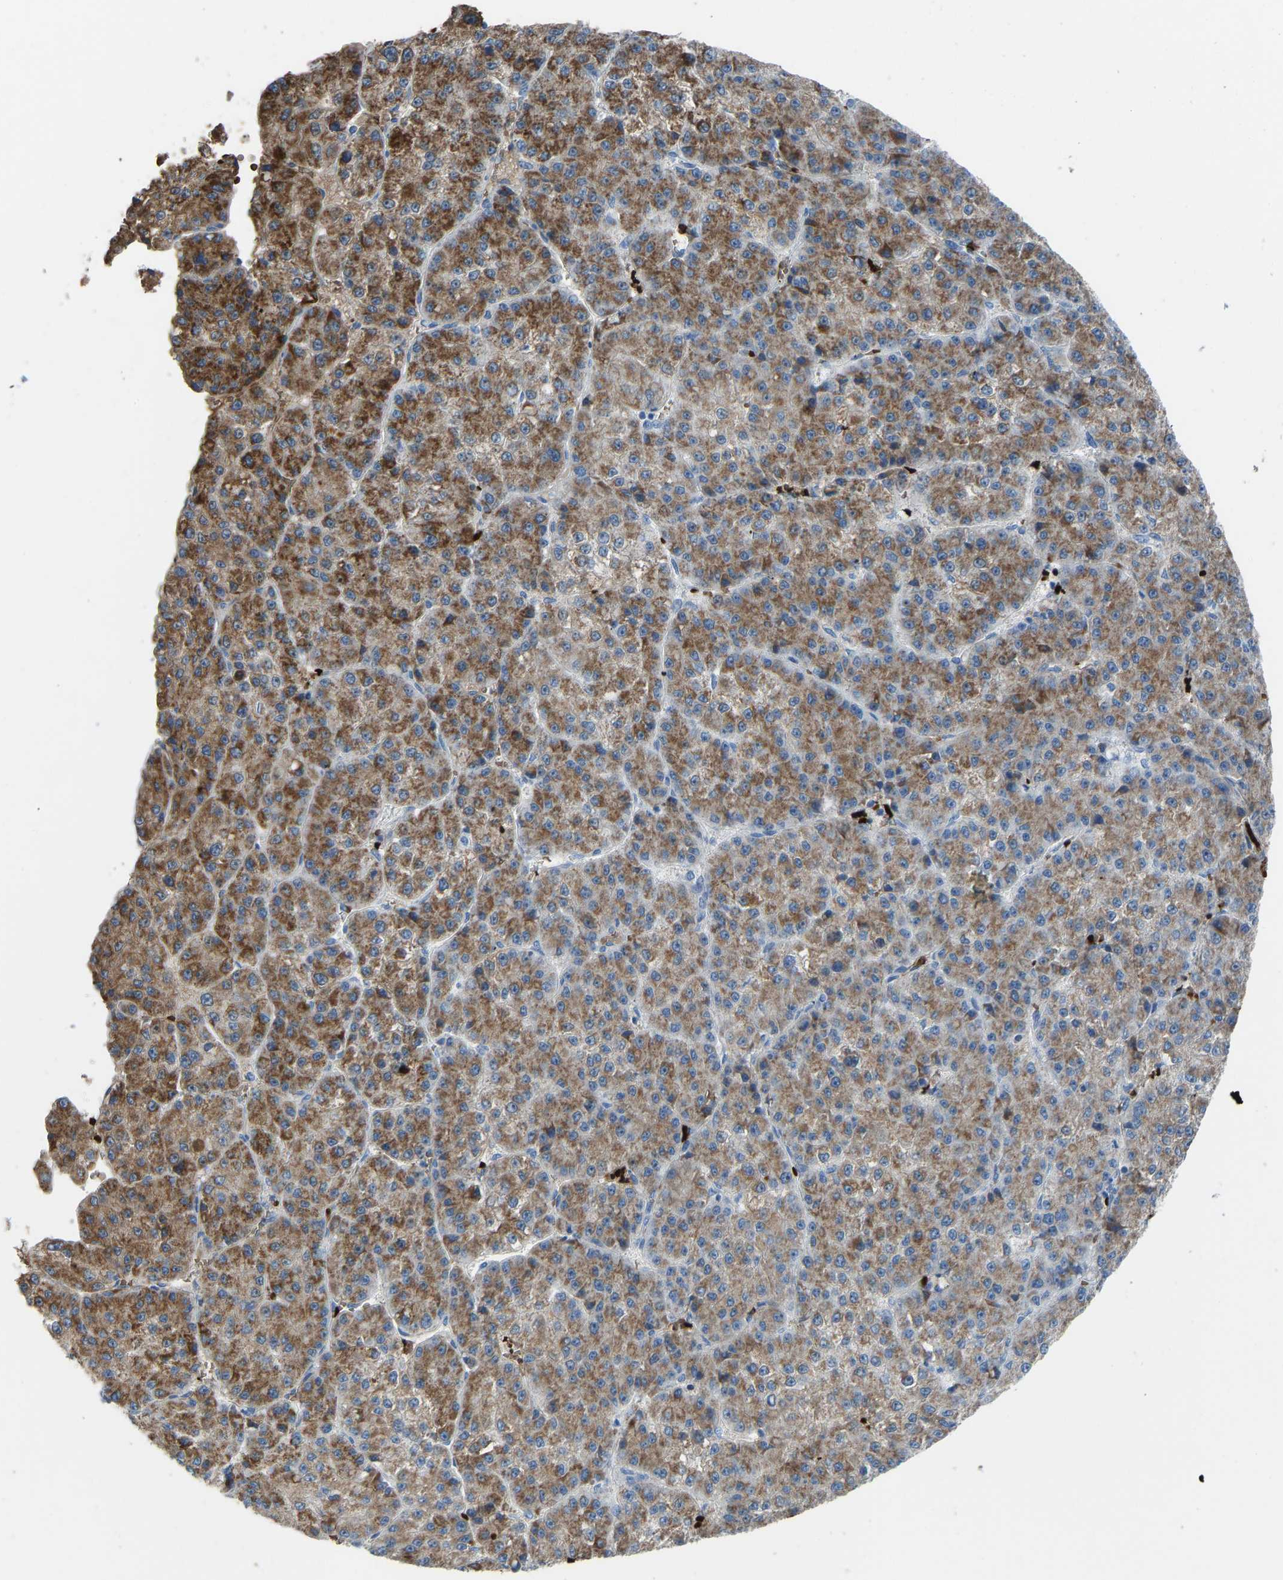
{"staining": {"intensity": "moderate", "quantity": ">75%", "location": "cytoplasmic/membranous"}, "tissue": "liver cancer", "cell_type": "Tumor cells", "image_type": "cancer", "snomed": [{"axis": "morphology", "description": "Carcinoma, Hepatocellular, NOS"}, {"axis": "topography", "description": "Liver"}], "caption": "The photomicrograph reveals immunohistochemical staining of liver hepatocellular carcinoma. There is moderate cytoplasmic/membranous positivity is seen in approximately >75% of tumor cells. The staining was performed using DAB (3,3'-diaminobenzidine) to visualize the protein expression in brown, while the nuclei were stained in blue with hematoxylin (Magnification: 20x).", "gene": "PIGS", "patient": {"sex": "female", "age": 73}}